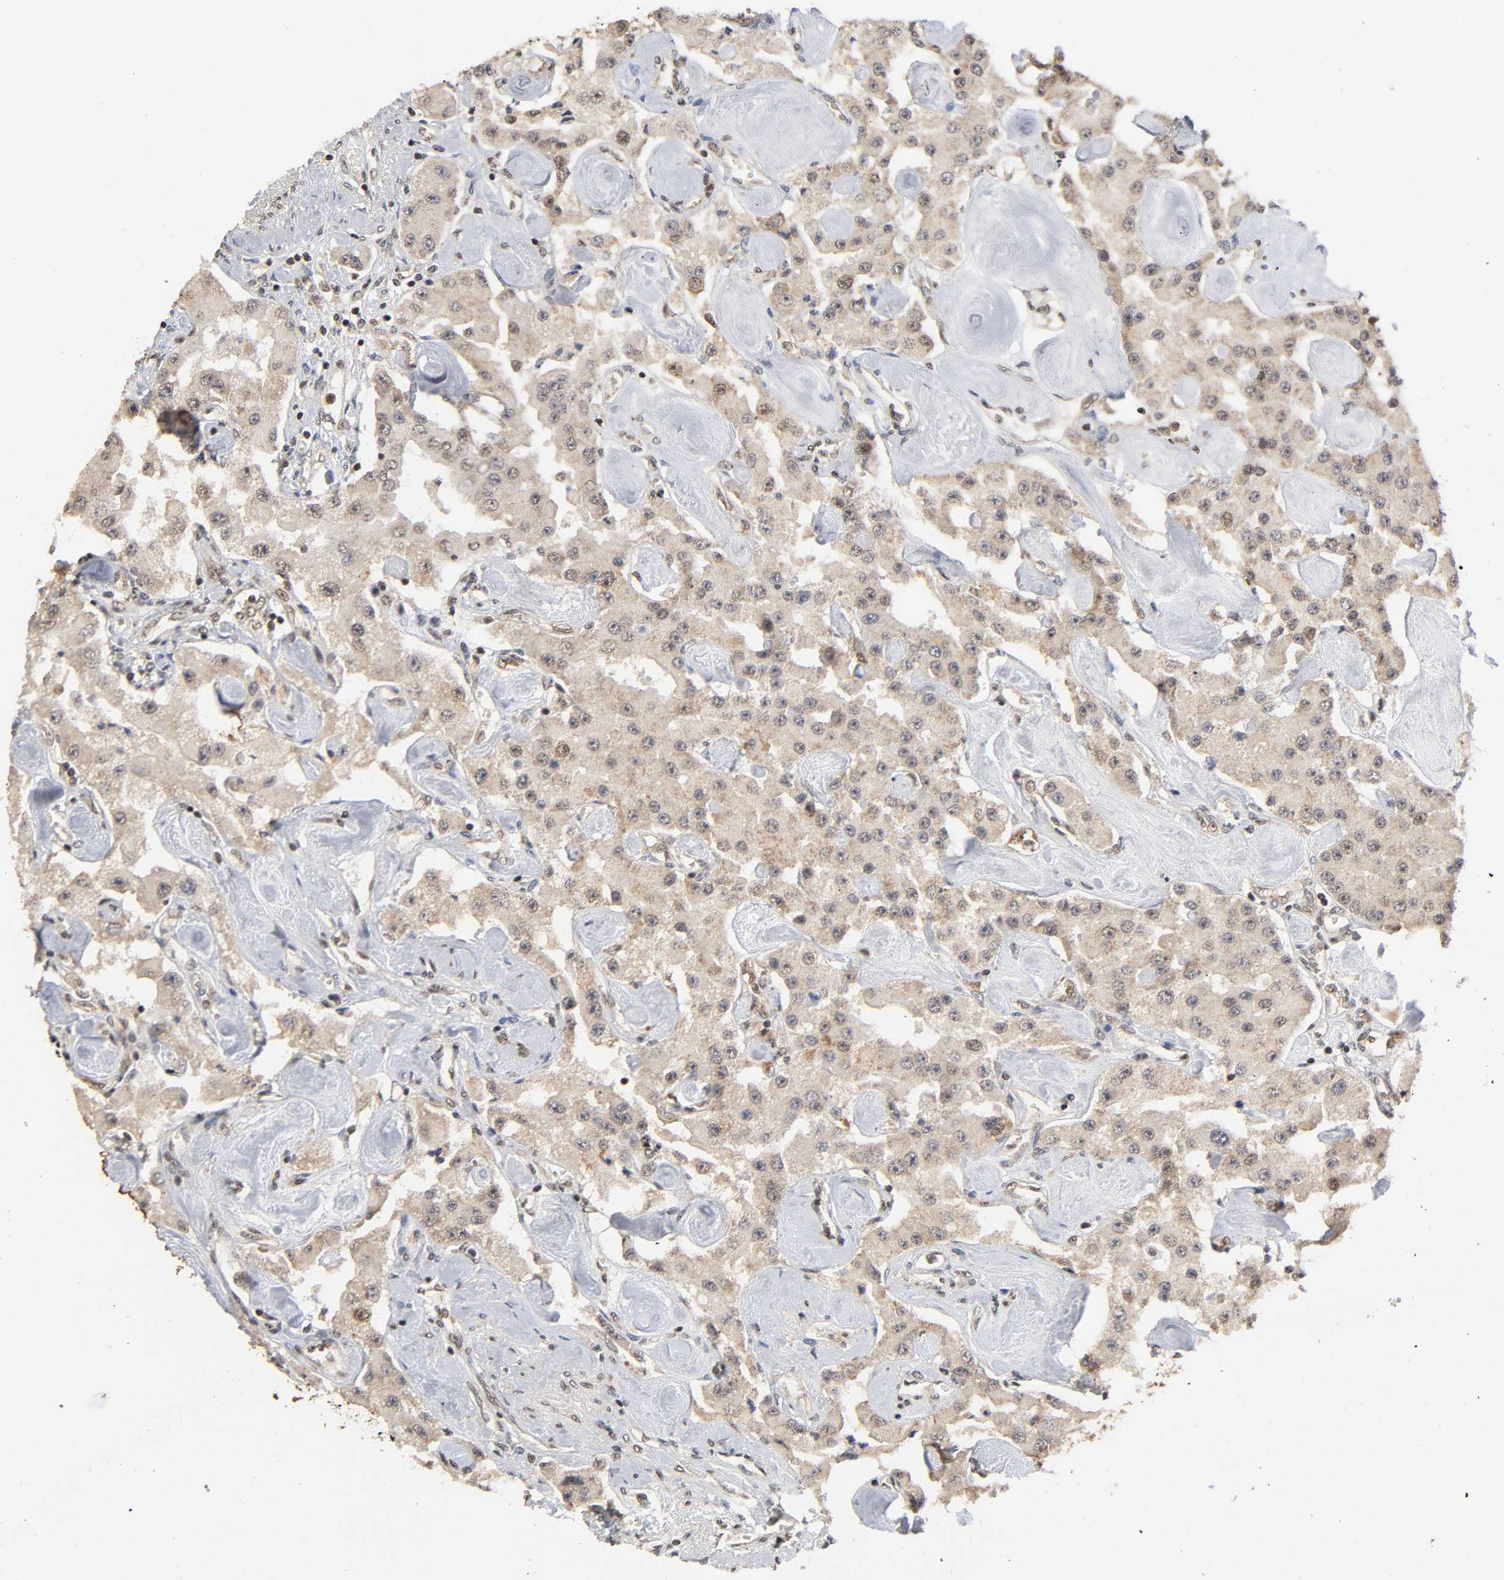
{"staining": {"intensity": "weak", "quantity": ">75%", "location": "cytoplasmic/membranous"}, "tissue": "carcinoid", "cell_type": "Tumor cells", "image_type": "cancer", "snomed": [{"axis": "morphology", "description": "Carcinoid, malignant, NOS"}, {"axis": "topography", "description": "Pancreas"}], "caption": "Immunohistochemistry (IHC) staining of malignant carcinoid, which demonstrates low levels of weak cytoplasmic/membranous expression in about >75% of tumor cells indicating weak cytoplasmic/membranous protein staining. The staining was performed using DAB (brown) for protein detection and nuclei were counterstained in hematoxylin (blue).", "gene": "ZNF384", "patient": {"sex": "male", "age": 41}}